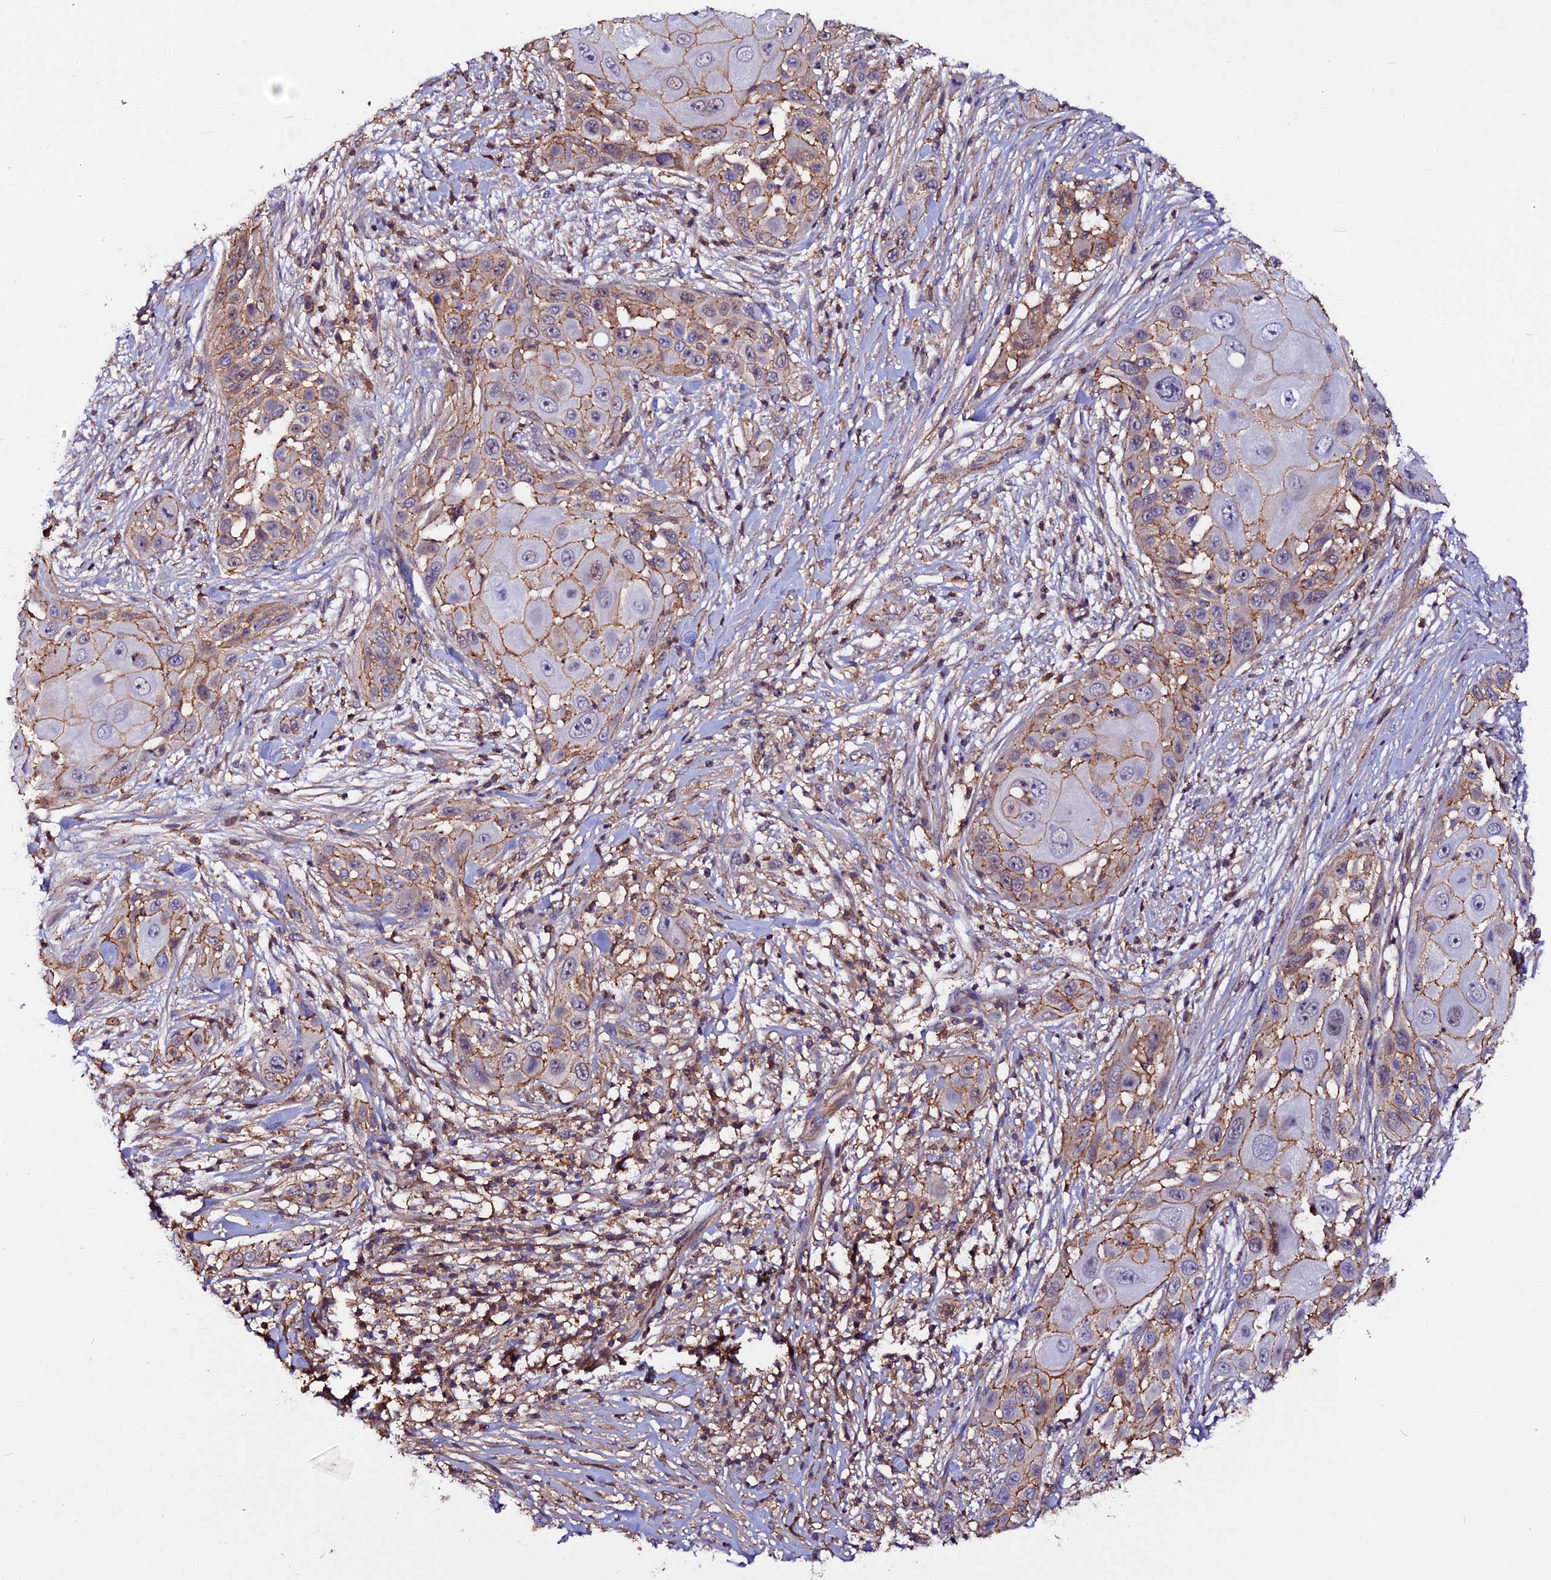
{"staining": {"intensity": "moderate", "quantity": "25%-75%", "location": "cytoplasmic/membranous"}, "tissue": "skin cancer", "cell_type": "Tumor cells", "image_type": "cancer", "snomed": [{"axis": "morphology", "description": "Squamous cell carcinoma, NOS"}, {"axis": "topography", "description": "Skin"}], "caption": "Tumor cells show medium levels of moderate cytoplasmic/membranous expression in about 25%-75% of cells in human skin cancer.", "gene": "USP17L15", "patient": {"sex": "female", "age": 44}}